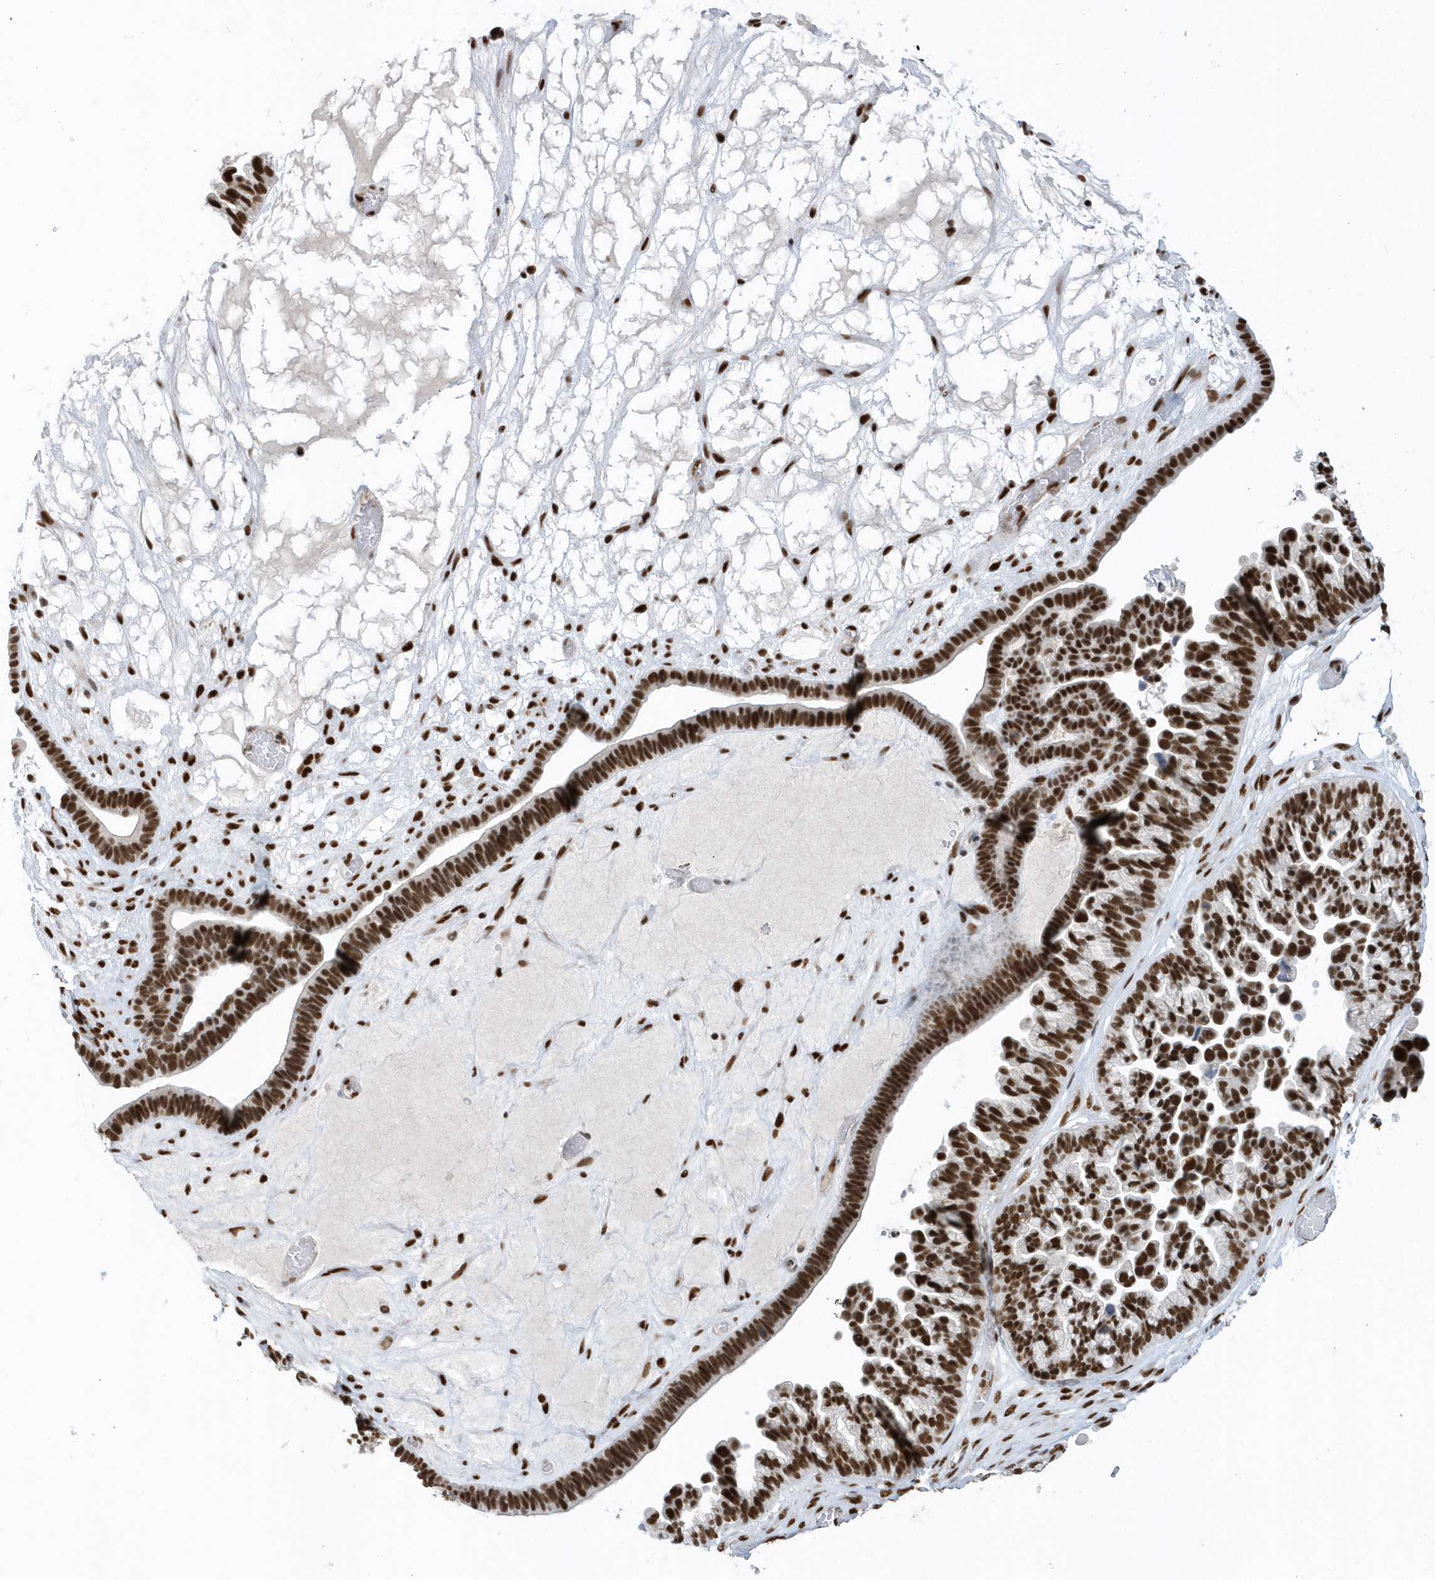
{"staining": {"intensity": "strong", "quantity": ">75%", "location": "nuclear"}, "tissue": "ovarian cancer", "cell_type": "Tumor cells", "image_type": "cancer", "snomed": [{"axis": "morphology", "description": "Cystadenocarcinoma, serous, NOS"}, {"axis": "topography", "description": "Ovary"}], "caption": "Human ovarian serous cystadenocarcinoma stained with a brown dye displays strong nuclear positive positivity in approximately >75% of tumor cells.", "gene": "SEPHS1", "patient": {"sex": "female", "age": 56}}